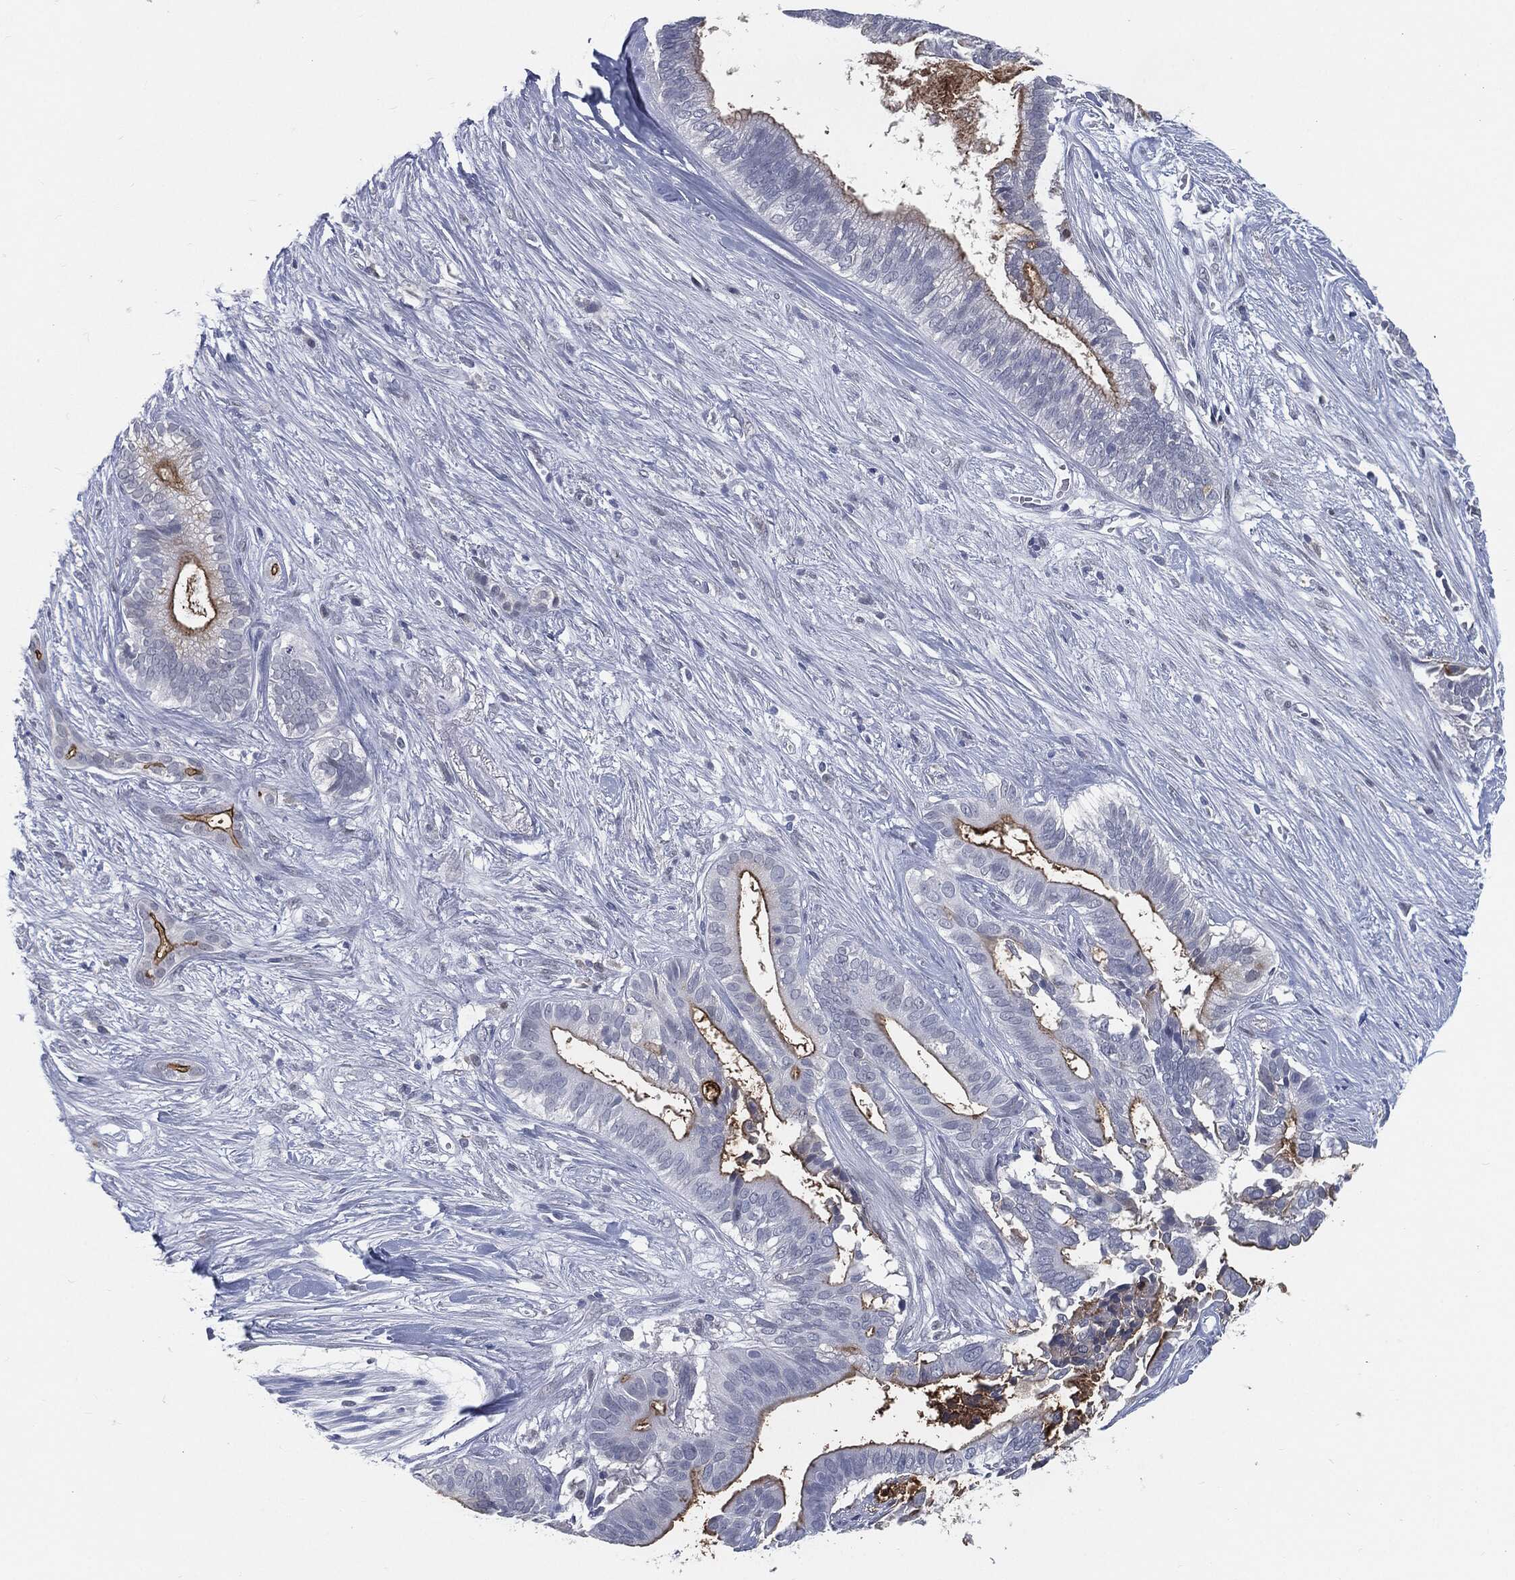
{"staining": {"intensity": "strong", "quantity": "25%-75%", "location": "cytoplasmic/membranous"}, "tissue": "pancreatic cancer", "cell_type": "Tumor cells", "image_type": "cancer", "snomed": [{"axis": "morphology", "description": "Adenocarcinoma, NOS"}, {"axis": "topography", "description": "Pancreas"}], "caption": "About 25%-75% of tumor cells in pancreatic cancer reveal strong cytoplasmic/membranous protein expression as visualized by brown immunohistochemical staining.", "gene": "PROM1", "patient": {"sex": "male", "age": 61}}